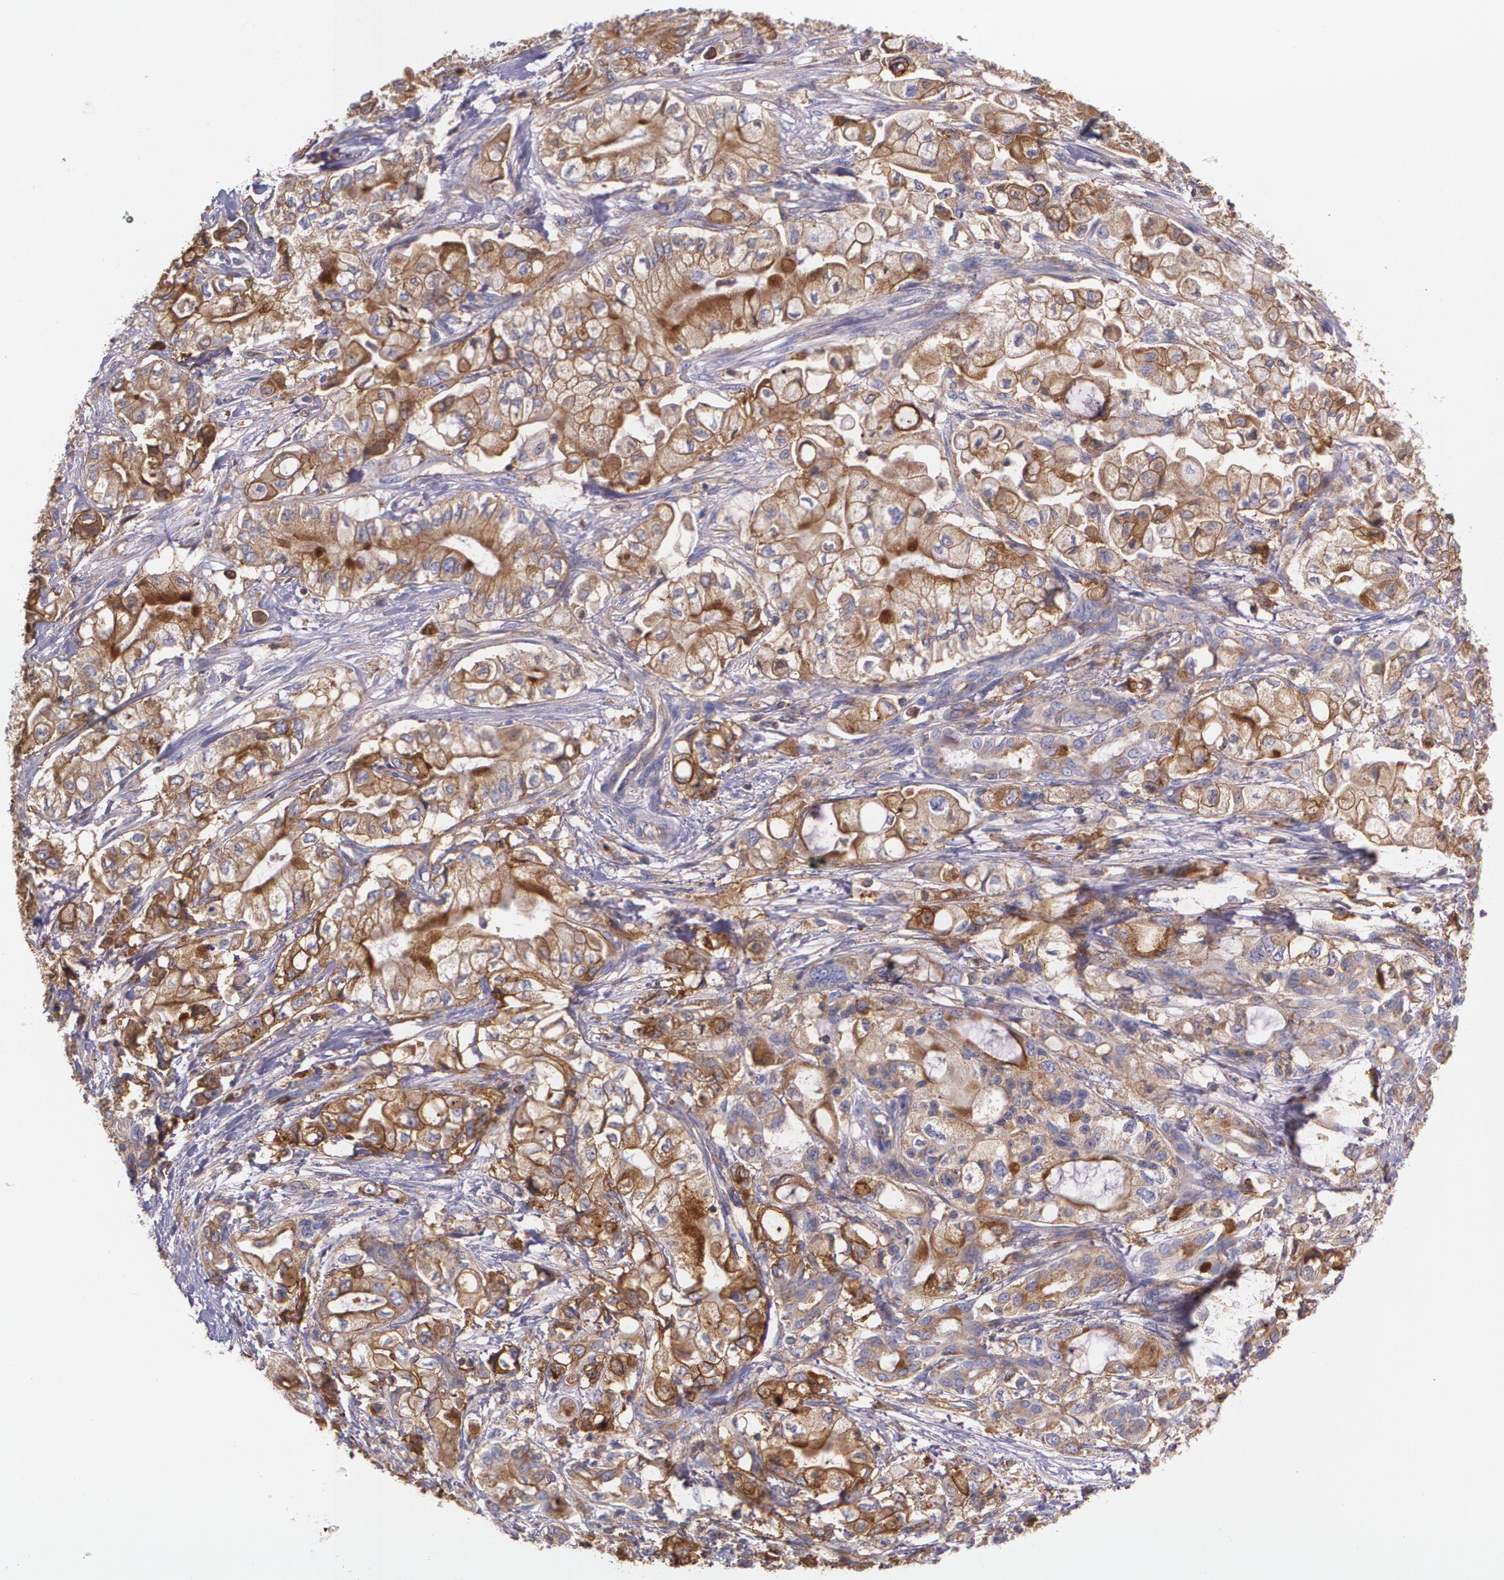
{"staining": {"intensity": "moderate", "quantity": ">75%", "location": "cytoplasmic/membranous"}, "tissue": "pancreatic cancer", "cell_type": "Tumor cells", "image_type": "cancer", "snomed": [{"axis": "morphology", "description": "Adenocarcinoma, NOS"}, {"axis": "topography", "description": "Pancreas"}], "caption": "Pancreatic adenocarcinoma was stained to show a protein in brown. There is medium levels of moderate cytoplasmic/membranous expression in about >75% of tumor cells.", "gene": "B2M", "patient": {"sex": "male", "age": 79}}